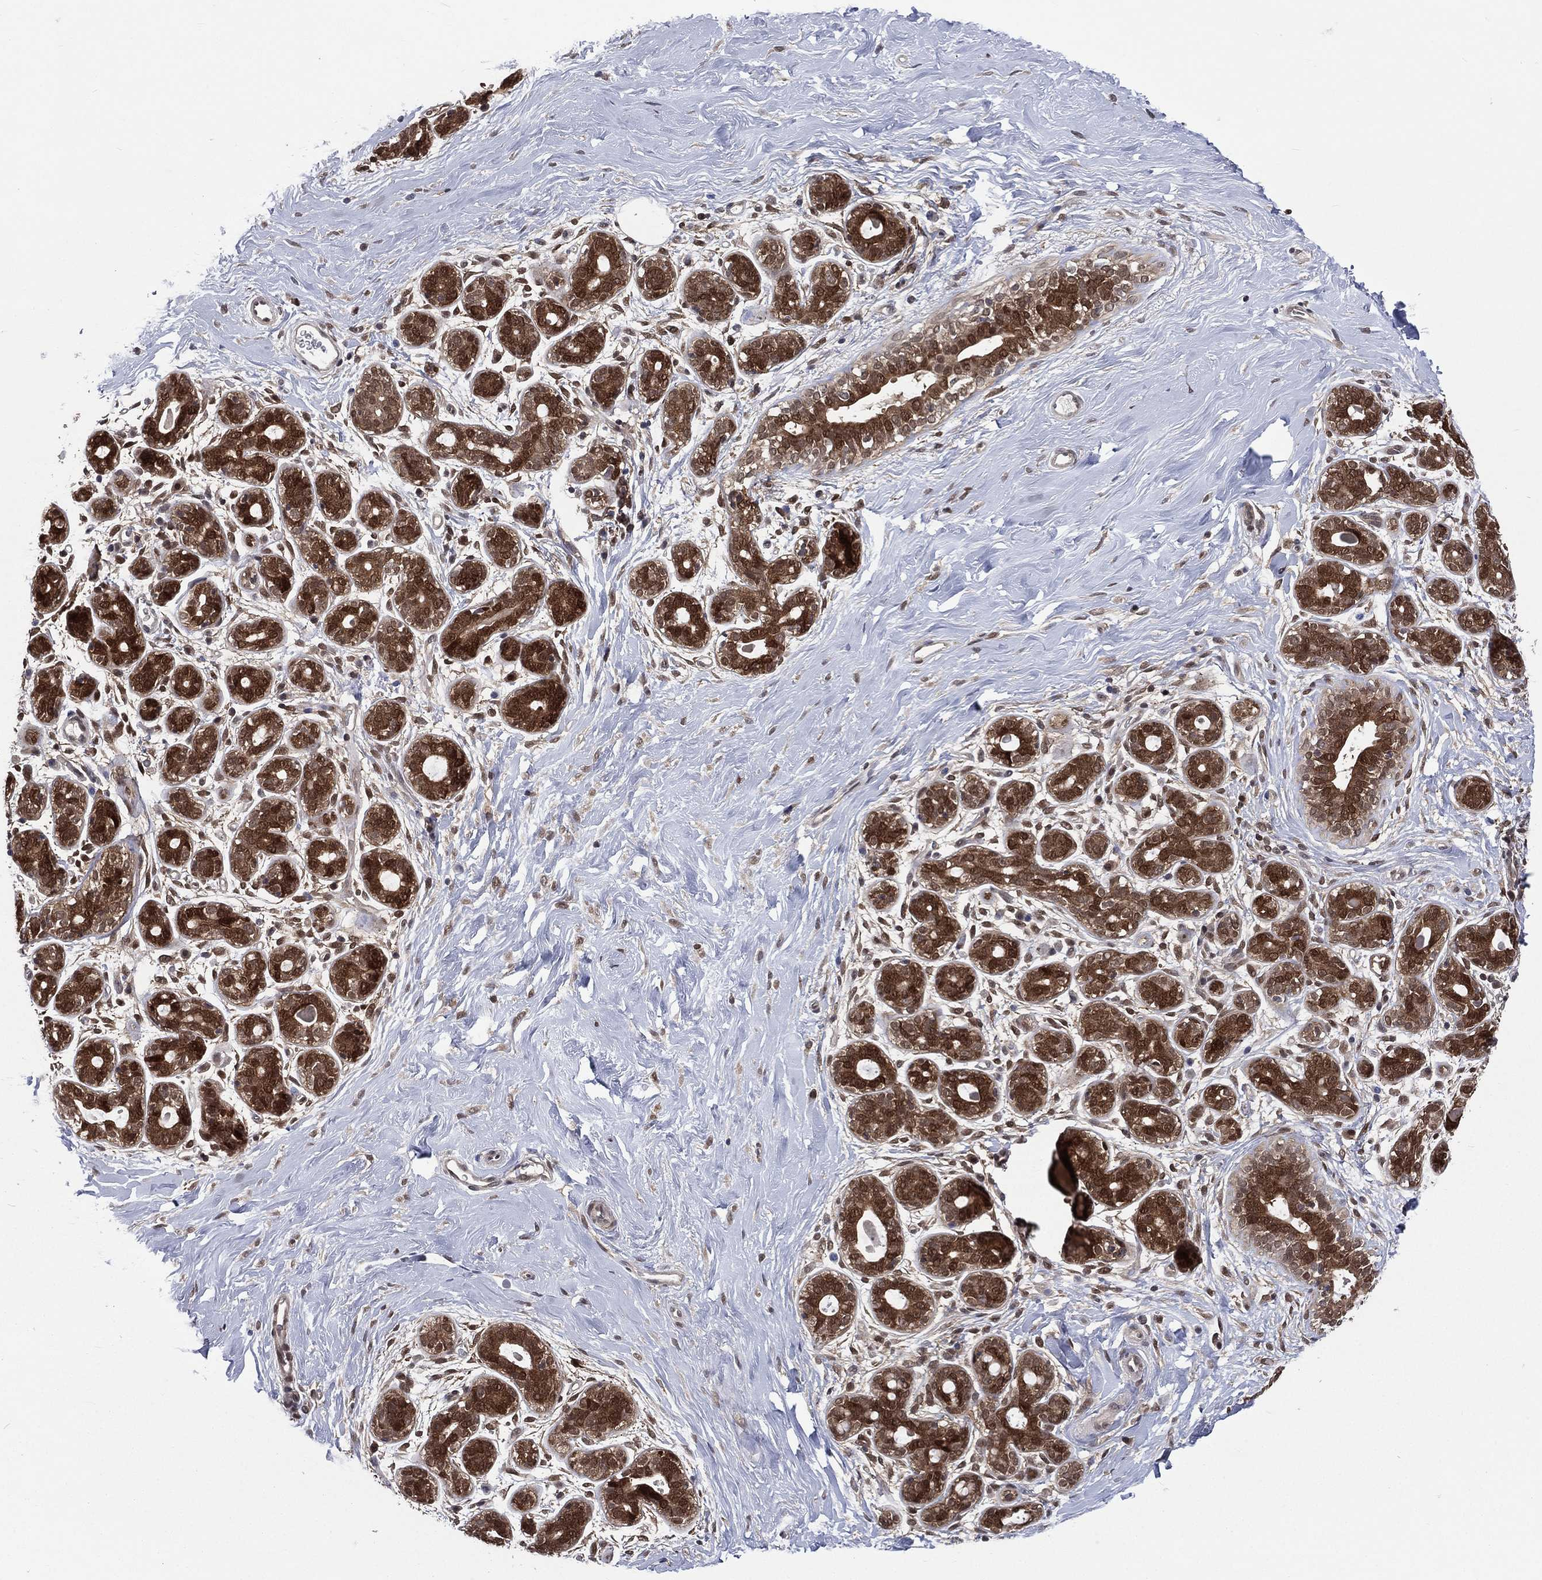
{"staining": {"intensity": "negative", "quantity": "none", "location": "none"}, "tissue": "breast", "cell_type": "Adipocytes", "image_type": "normal", "snomed": [{"axis": "morphology", "description": "Normal tissue, NOS"}, {"axis": "topography", "description": "Breast"}], "caption": "Protein analysis of normal breast reveals no significant expression in adipocytes.", "gene": "MTAP", "patient": {"sex": "female", "age": 43}}